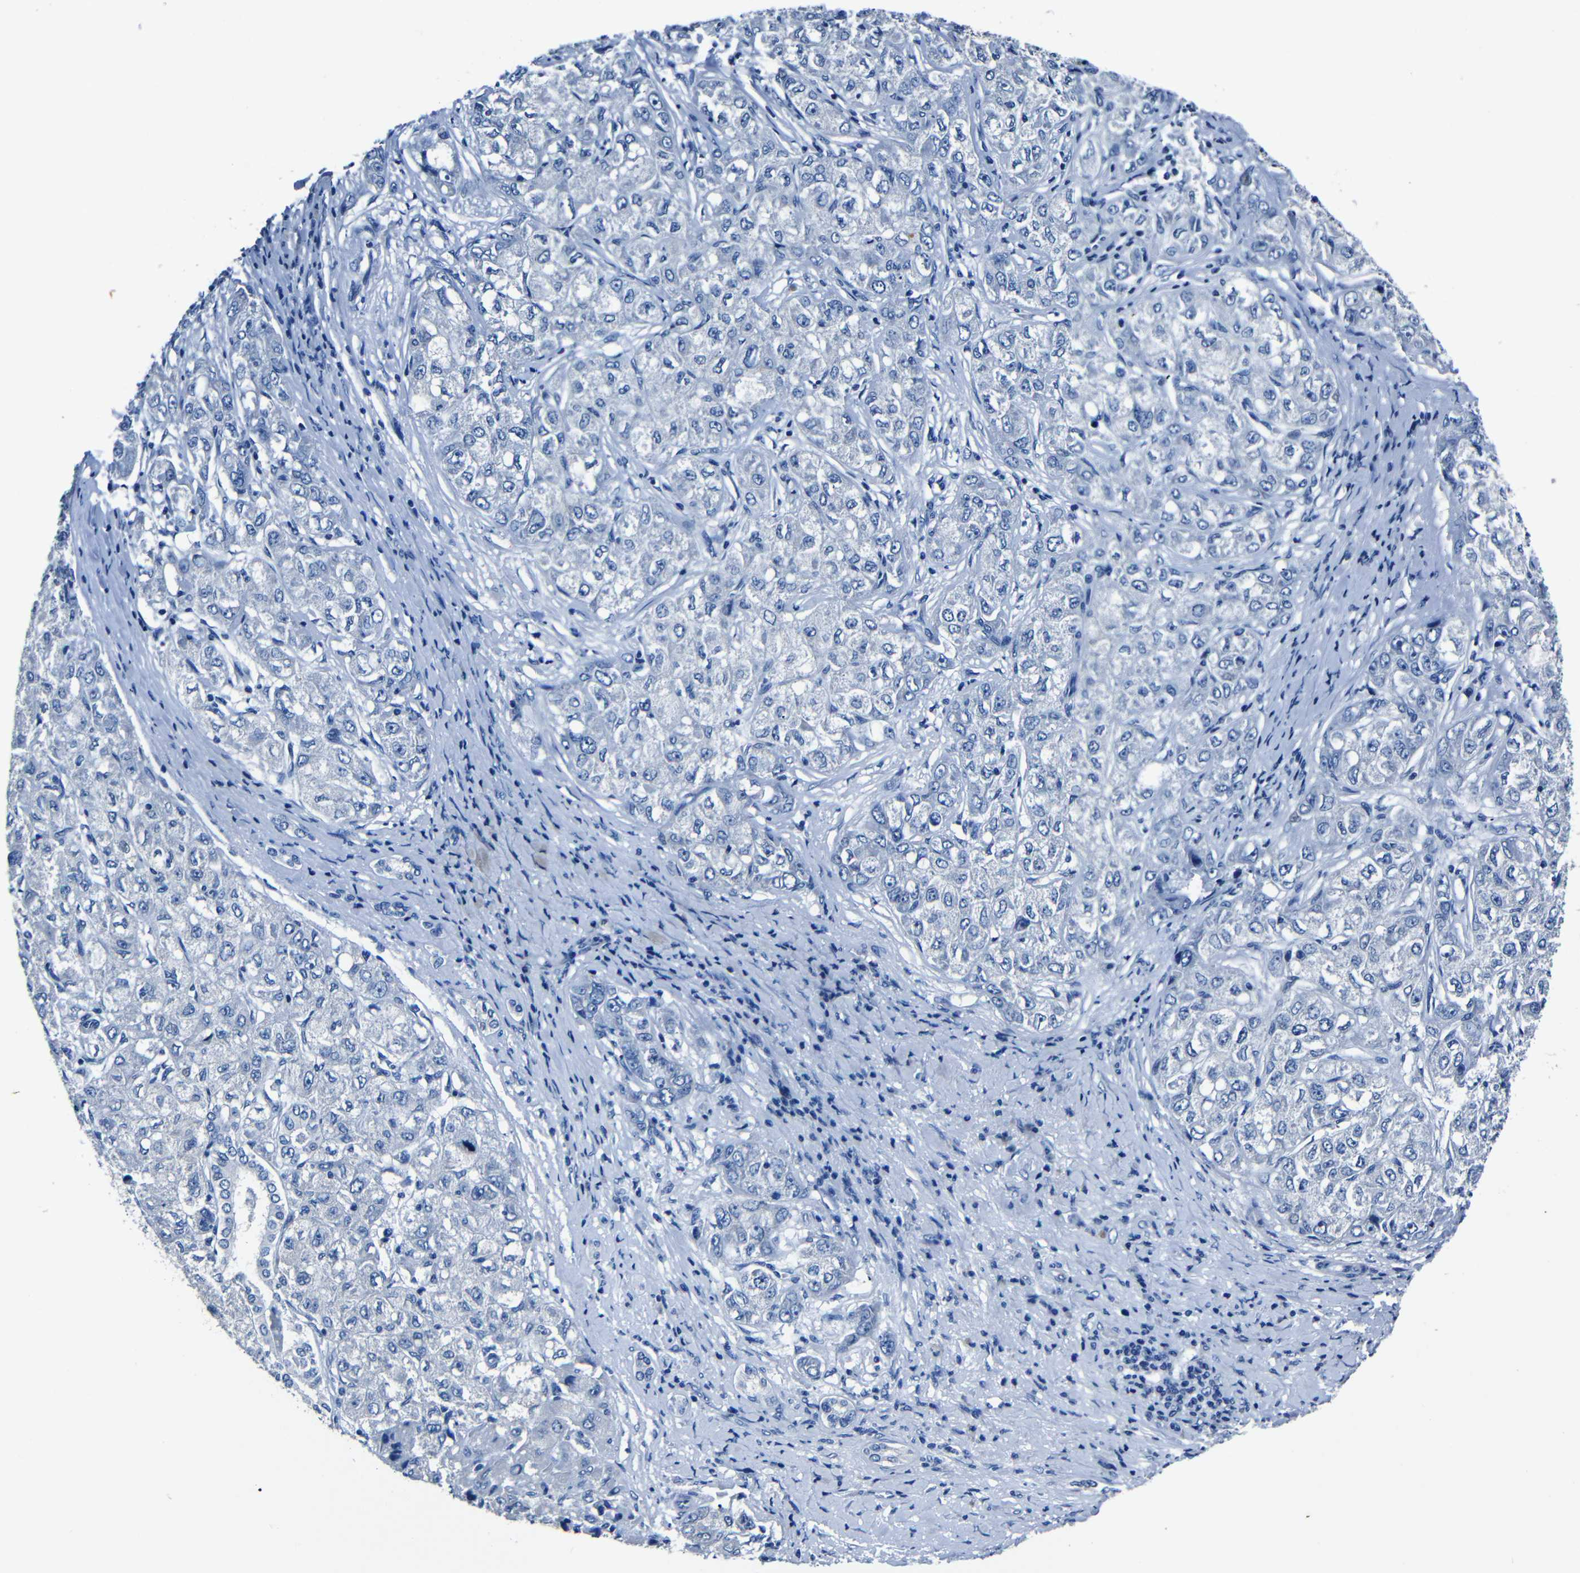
{"staining": {"intensity": "negative", "quantity": "none", "location": "none"}, "tissue": "liver cancer", "cell_type": "Tumor cells", "image_type": "cancer", "snomed": [{"axis": "morphology", "description": "Carcinoma, Hepatocellular, NOS"}, {"axis": "topography", "description": "Liver"}], "caption": "This is an immunohistochemistry photomicrograph of human liver cancer. There is no staining in tumor cells.", "gene": "NCMAP", "patient": {"sex": "male", "age": 80}}